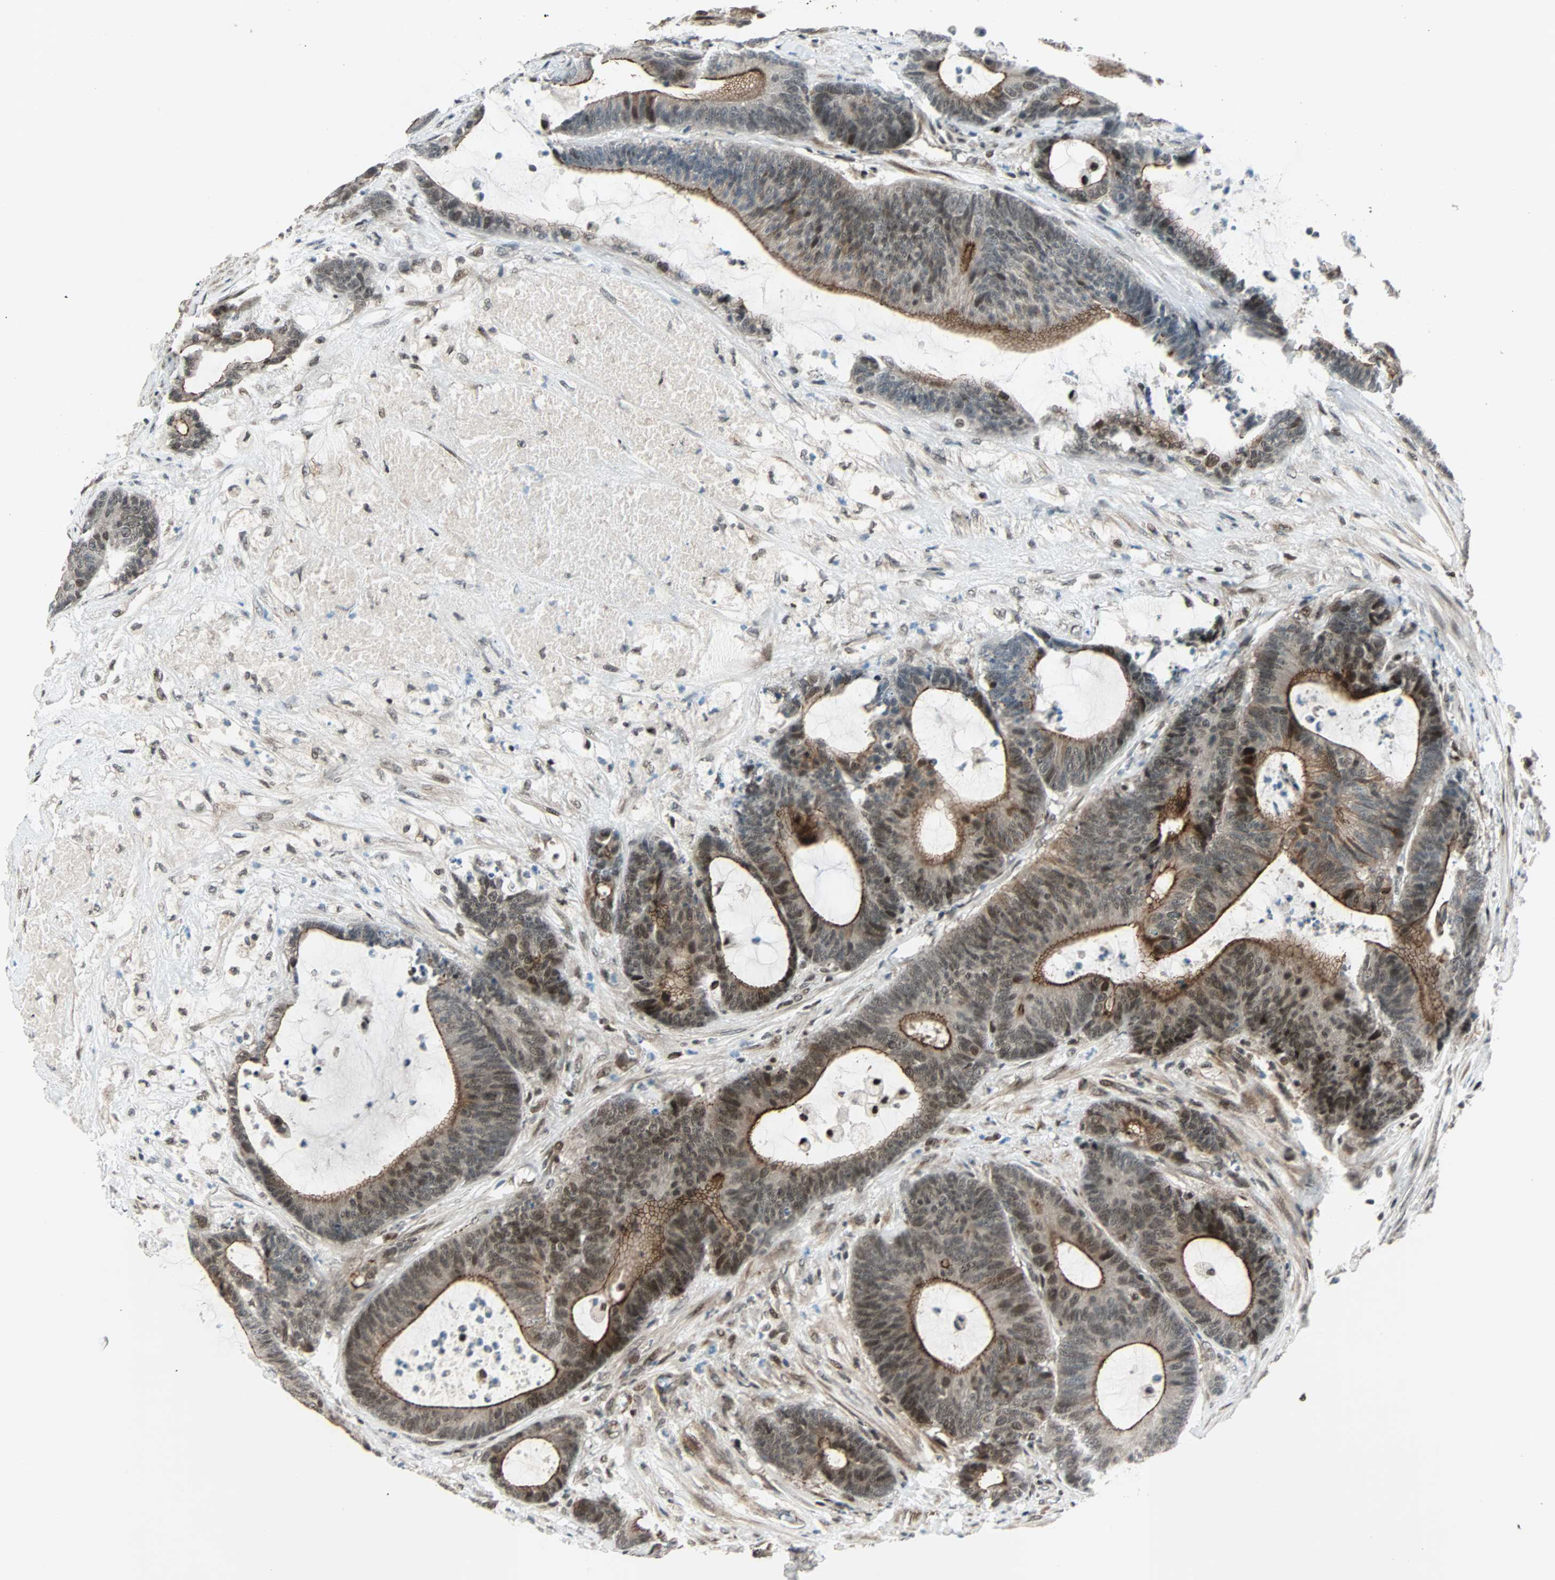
{"staining": {"intensity": "moderate", "quantity": ">75%", "location": "cytoplasmic/membranous,nuclear"}, "tissue": "colorectal cancer", "cell_type": "Tumor cells", "image_type": "cancer", "snomed": [{"axis": "morphology", "description": "Adenocarcinoma, NOS"}, {"axis": "topography", "description": "Colon"}], "caption": "Colorectal adenocarcinoma was stained to show a protein in brown. There is medium levels of moderate cytoplasmic/membranous and nuclear expression in approximately >75% of tumor cells.", "gene": "CBX4", "patient": {"sex": "female", "age": 84}}